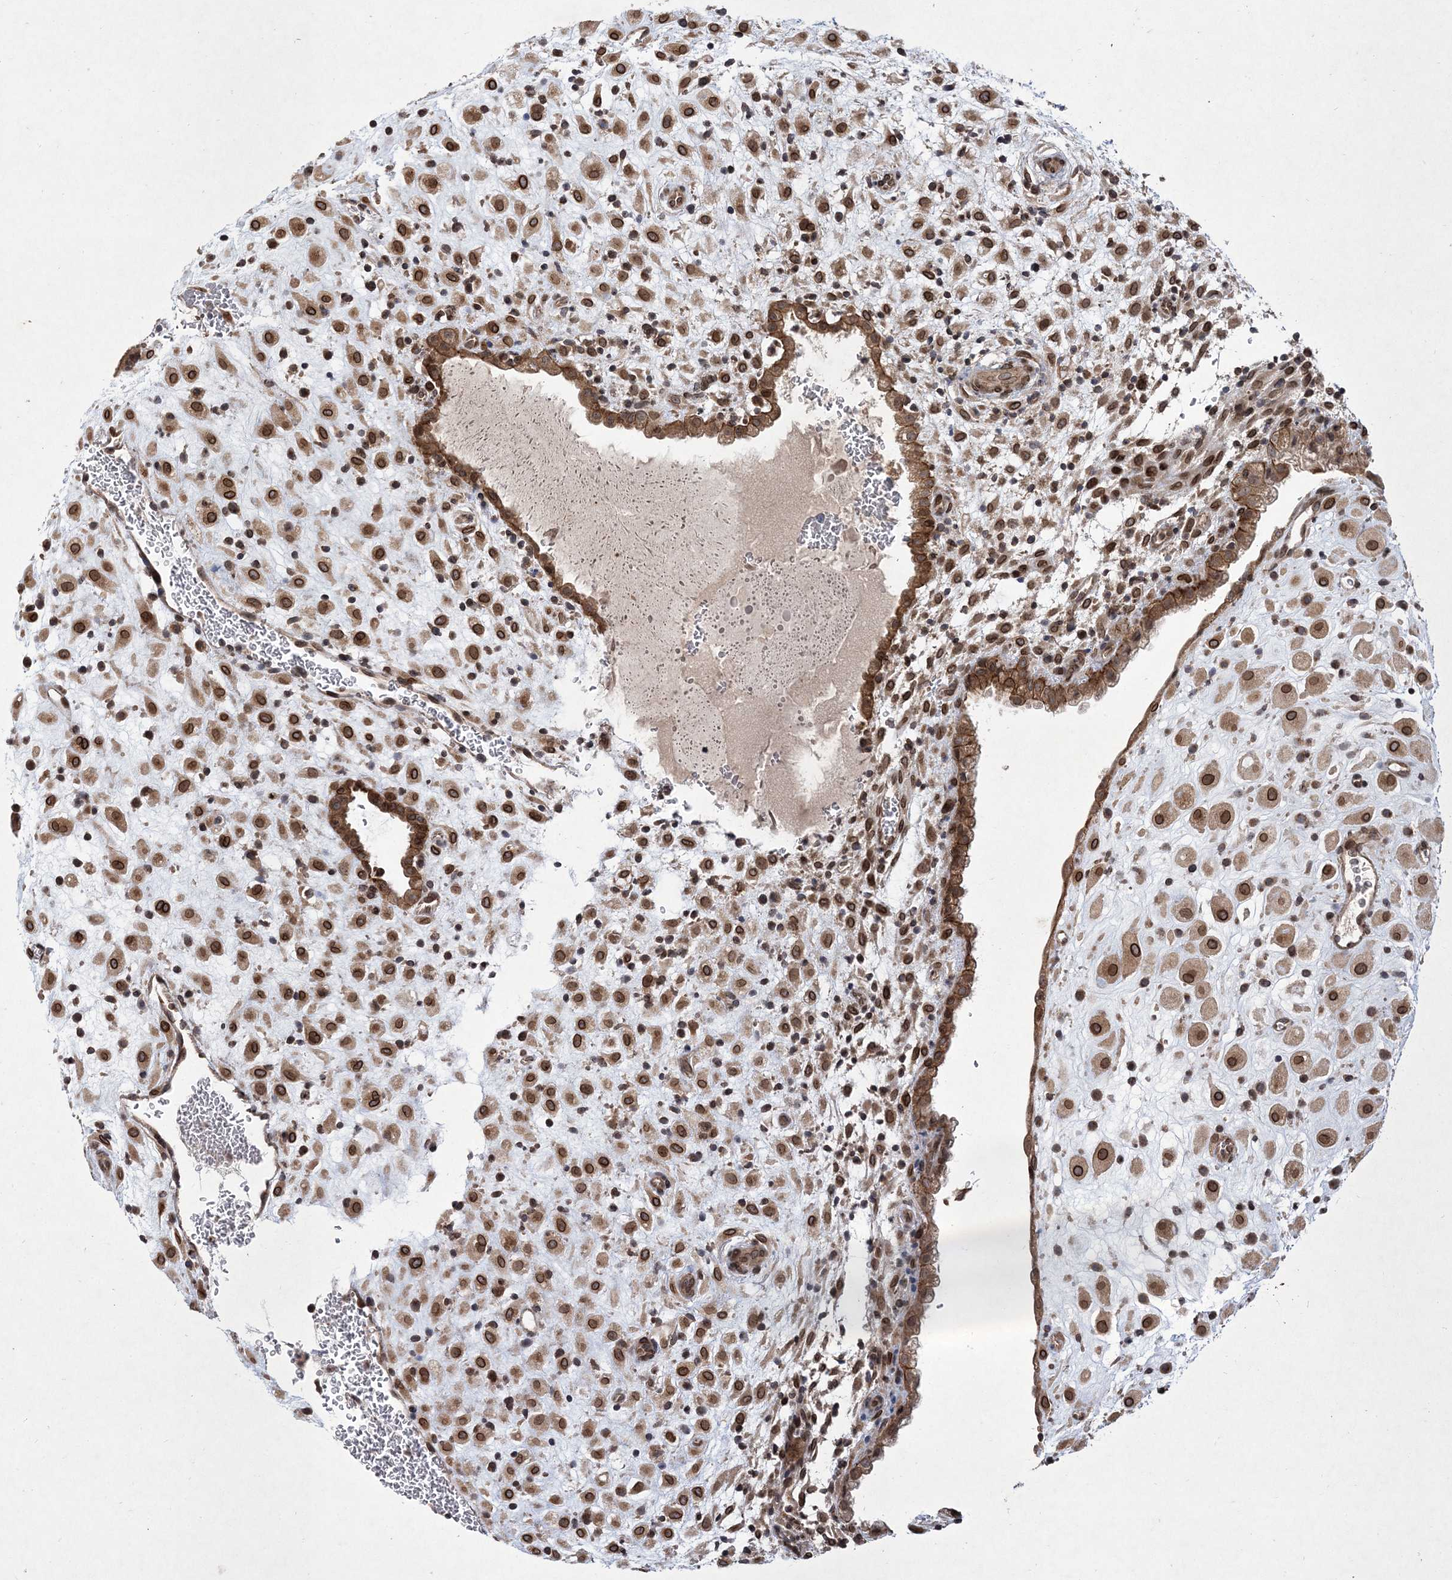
{"staining": {"intensity": "strong", "quantity": ">75%", "location": "cytoplasmic/membranous,nuclear"}, "tissue": "placenta", "cell_type": "Decidual cells", "image_type": "normal", "snomed": [{"axis": "morphology", "description": "Normal tissue, NOS"}, {"axis": "topography", "description": "Placenta"}], "caption": "About >75% of decidual cells in unremarkable human placenta display strong cytoplasmic/membranous,nuclear protein positivity as visualized by brown immunohistochemical staining.", "gene": "DNAJC27", "patient": {"sex": "female", "age": 35}}